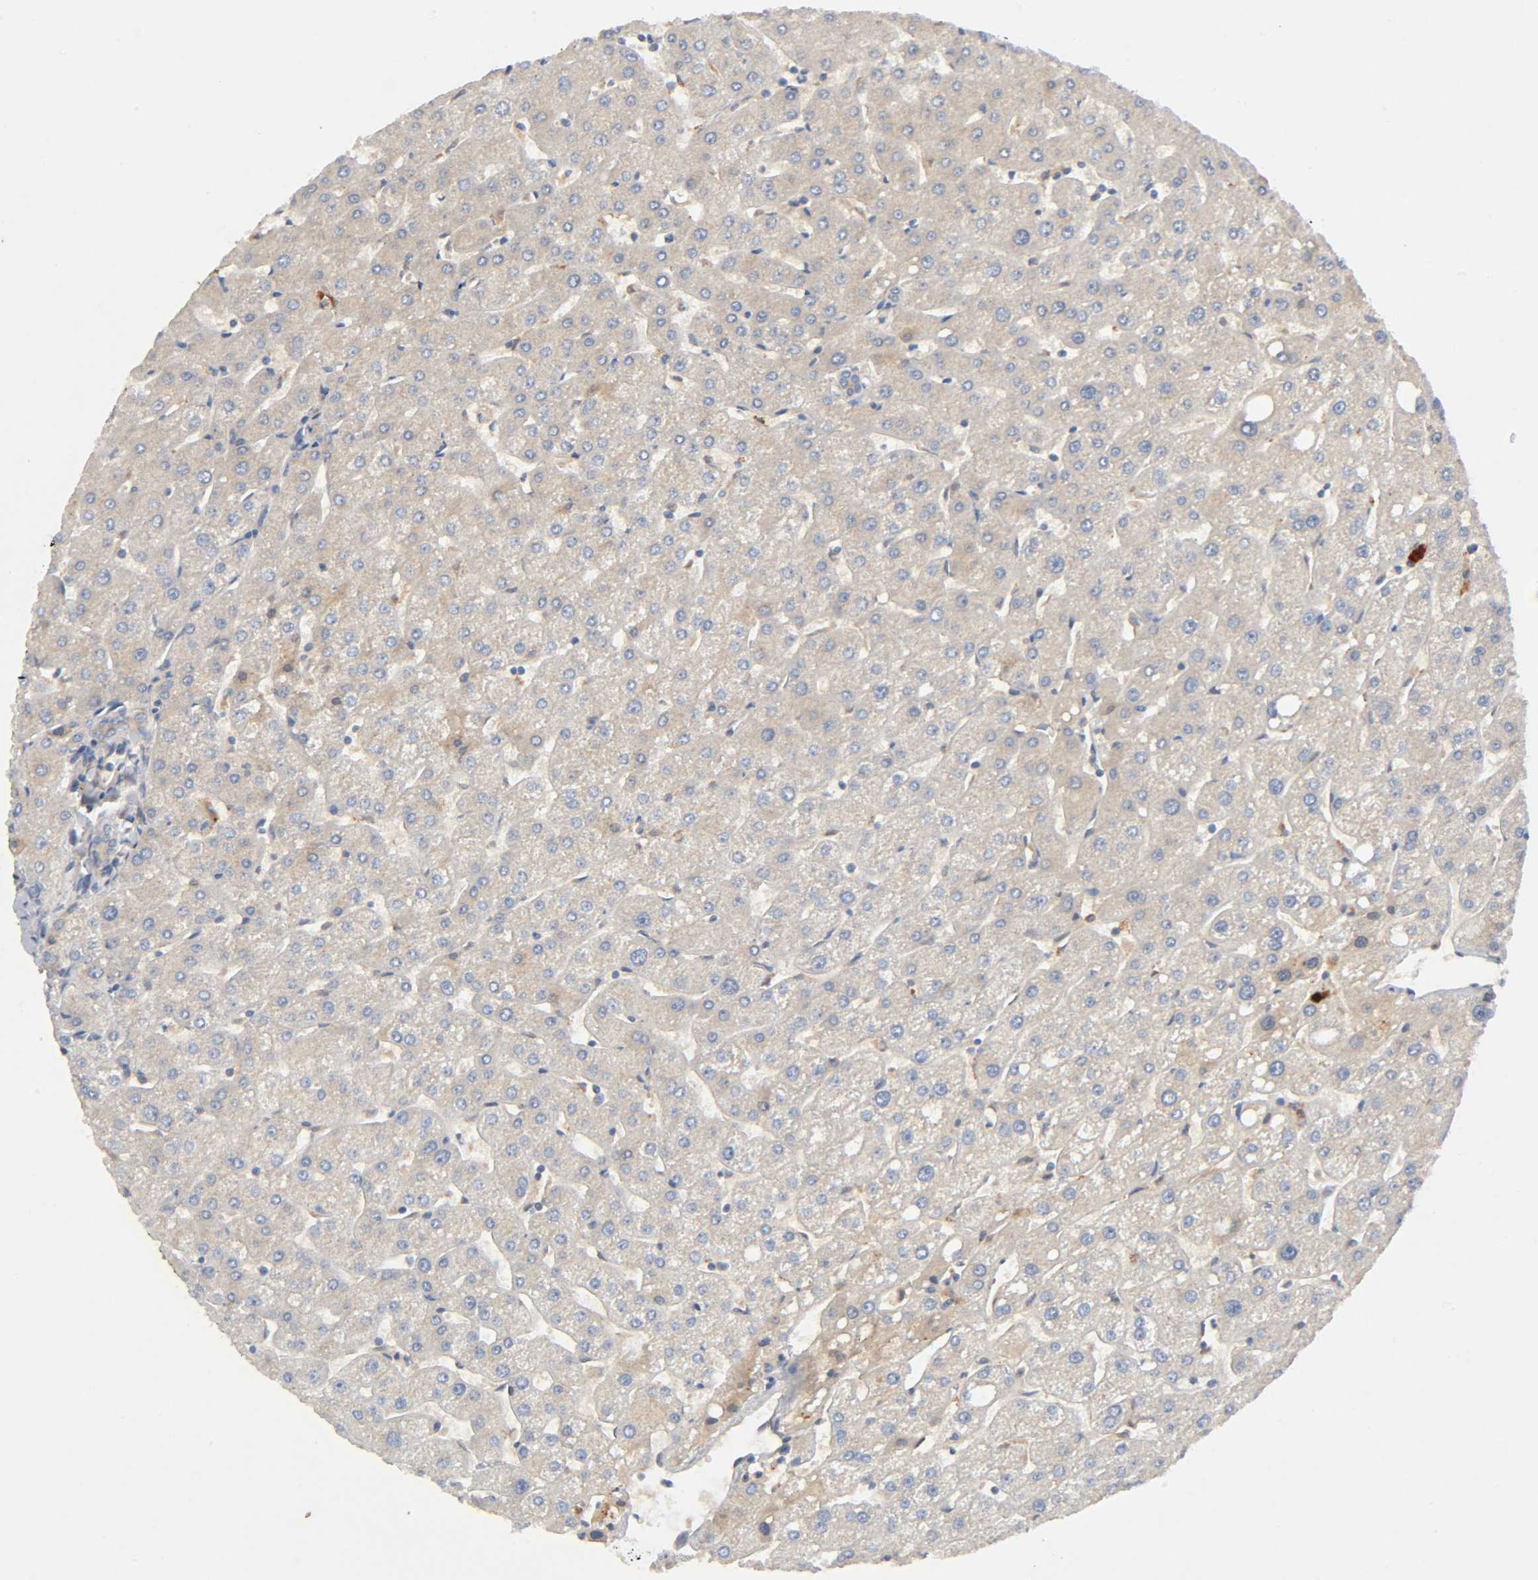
{"staining": {"intensity": "weak", "quantity": ">75%", "location": "cytoplasmic/membranous"}, "tissue": "liver", "cell_type": "Cholangiocytes", "image_type": "normal", "snomed": [{"axis": "morphology", "description": "Normal tissue, NOS"}, {"axis": "topography", "description": "Liver"}], "caption": "This photomicrograph displays immunohistochemistry staining of unremarkable liver, with low weak cytoplasmic/membranous positivity in about >75% of cholangiocytes.", "gene": "CPB2", "patient": {"sex": "male", "age": 67}}